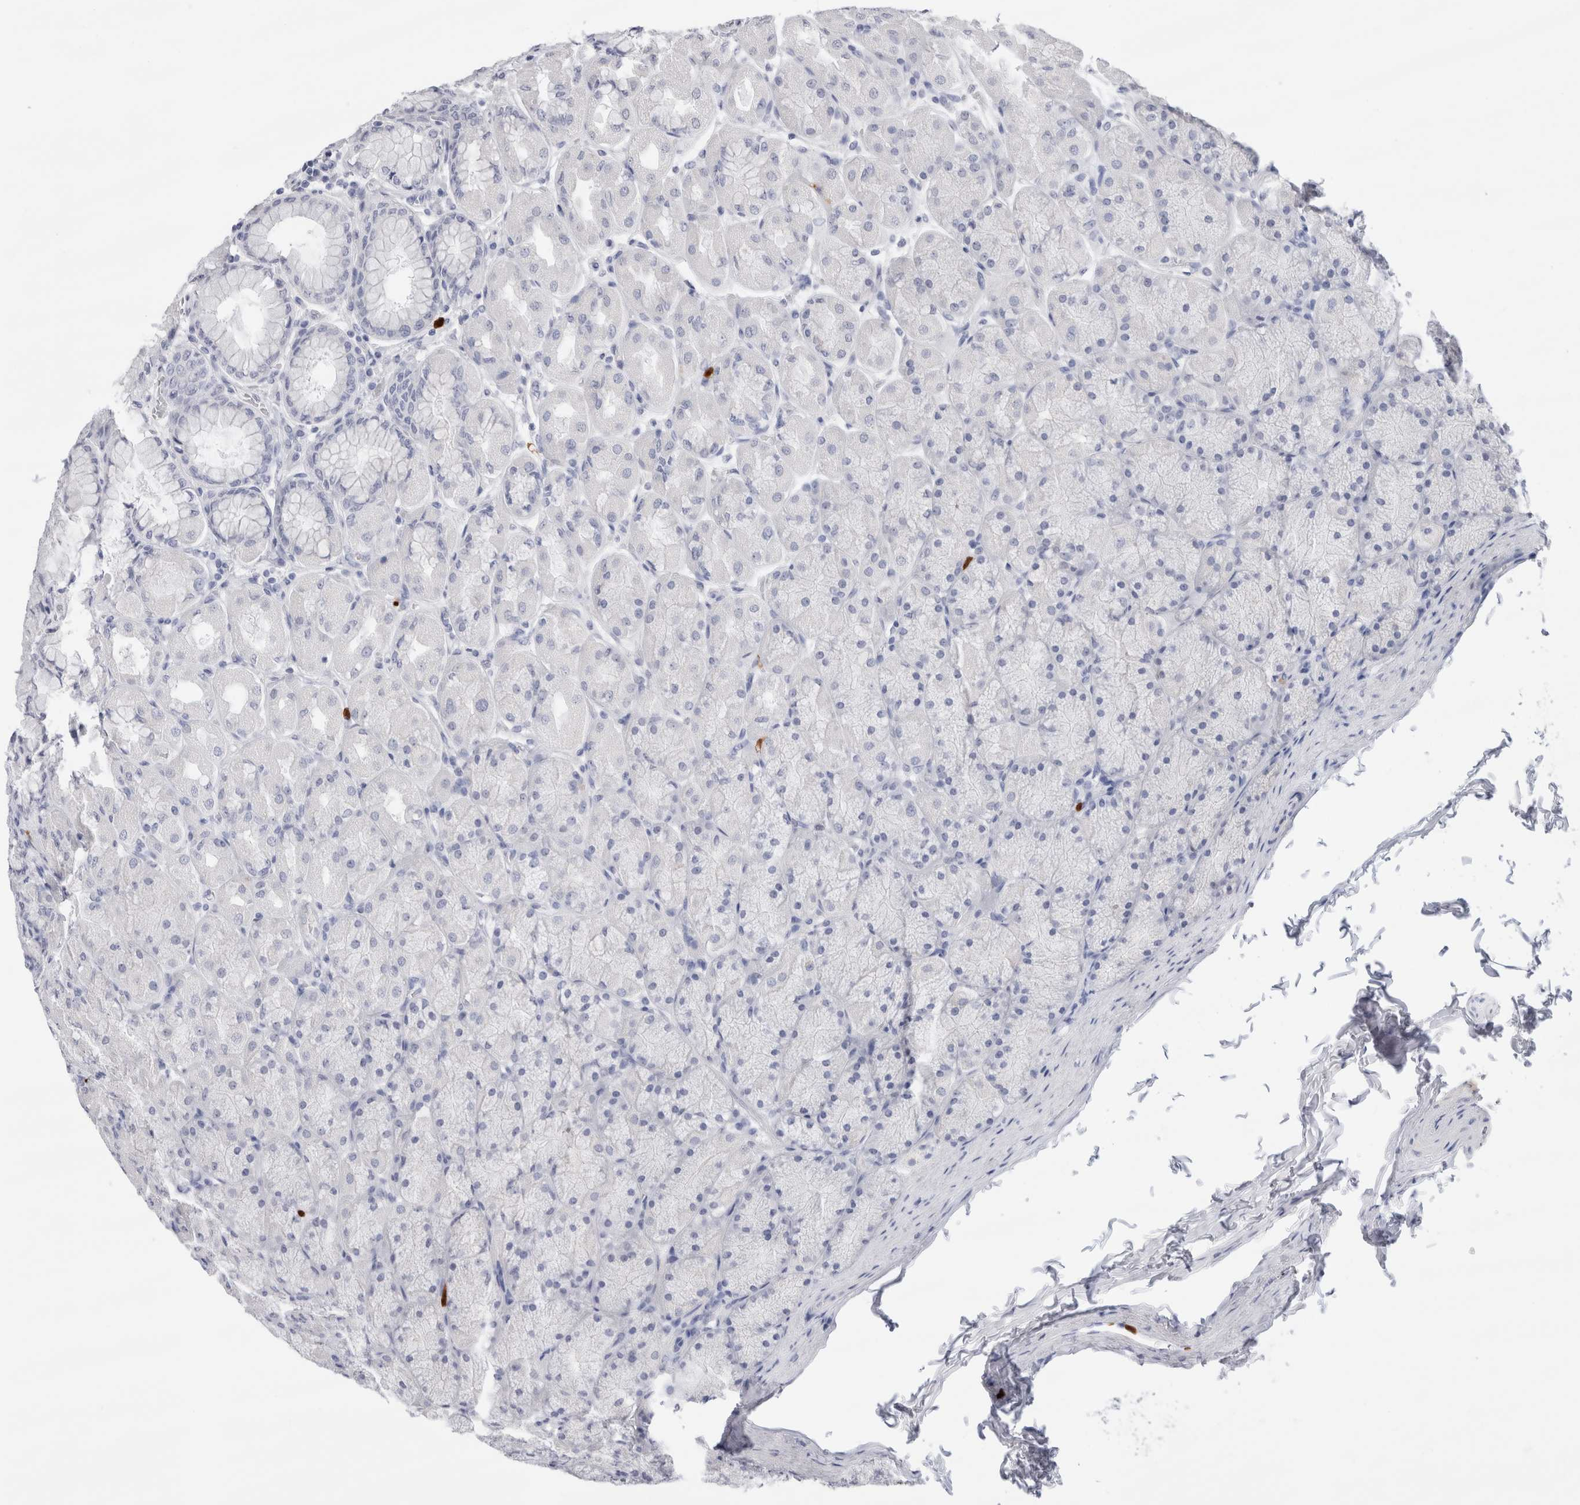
{"staining": {"intensity": "negative", "quantity": "none", "location": "none"}, "tissue": "stomach", "cell_type": "Glandular cells", "image_type": "normal", "snomed": [{"axis": "morphology", "description": "Normal tissue, NOS"}, {"axis": "topography", "description": "Stomach, upper"}], "caption": "Human stomach stained for a protein using immunohistochemistry demonstrates no staining in glandular cells.", "gene": "SLC10A5", "patient": {"sex": "female", "age": 56}}